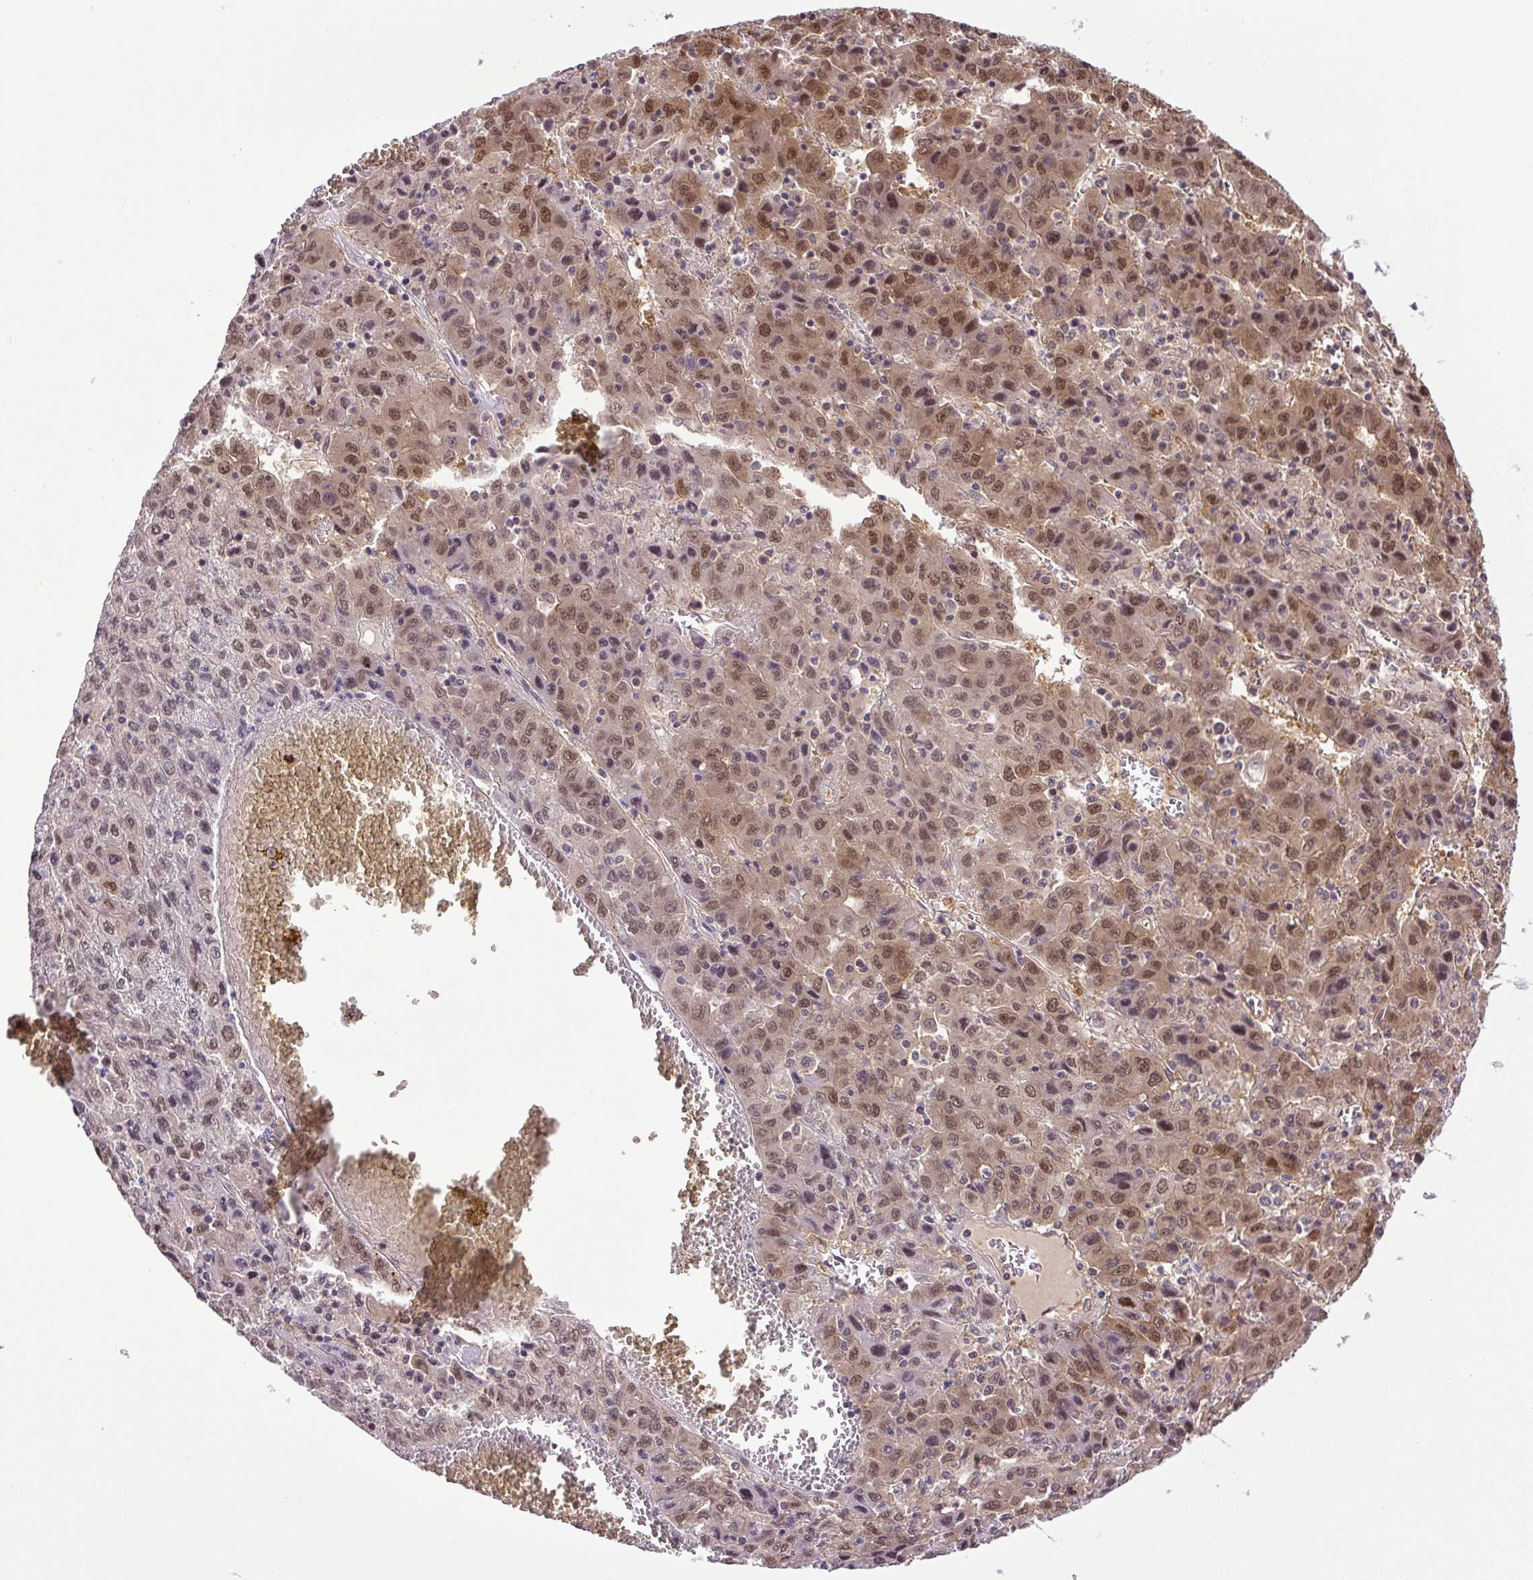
{"staining": {"intensity": "moderate", "quantity": ">75%", "location": "nuclear"}, "tissue": "liver cancer", "cell_type": "Tumor cells", "image_type": "cancer", "snomed": [{"axis": "morphology", "description": "Carcinoma, Hepatocellular, NOS"}, {"axis": "topography", "description": "Liver"}], "caption": "Moderate nuclear positivity for a protein is identified in about >75% of tumor cells of hepatocellular carcinoma (liver) using immunohistochemistry.", "gene": "SGTA", "patient": {"sex": "female", "age": 53}}